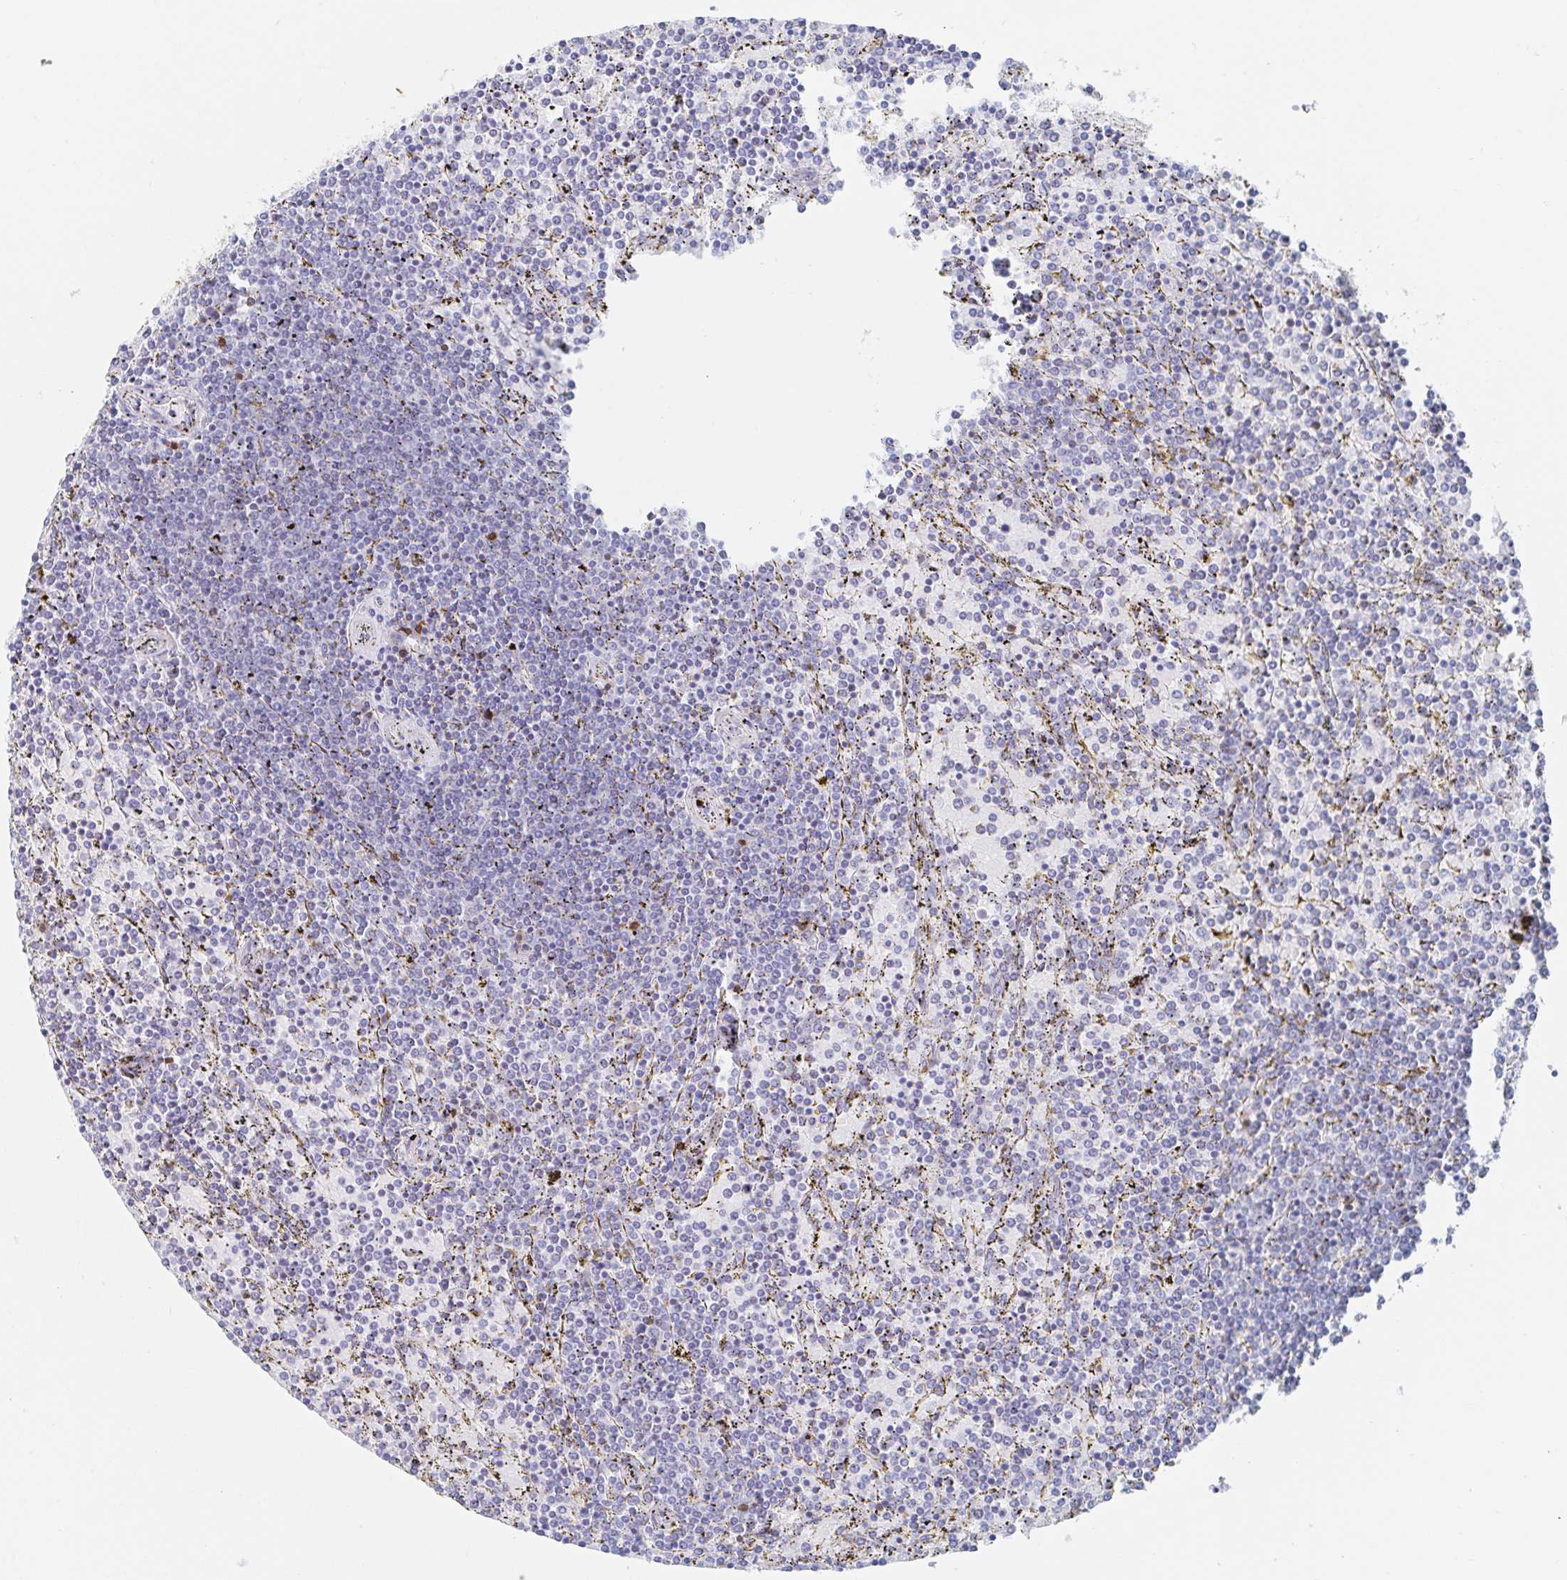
{"staining": {"intensity": "negative", "quantity": "none", "location": "none"}, "tissue": "lymphoma", "cell_type": "Tumor cells", "image_type": "cancer", "snomed": [{"axis": "morphology", "description": "Malignant lymphoma, non-Hodgkin's type, Low grade"}, {"axis": "topography", "description": "Spleen"}], "caption": "Lymphoma was stained to show a protein in brown. There is no significant positivity in tumor cells.", "gene": "PACSIN1", "patient": {"sex": "female", "age": 77}}